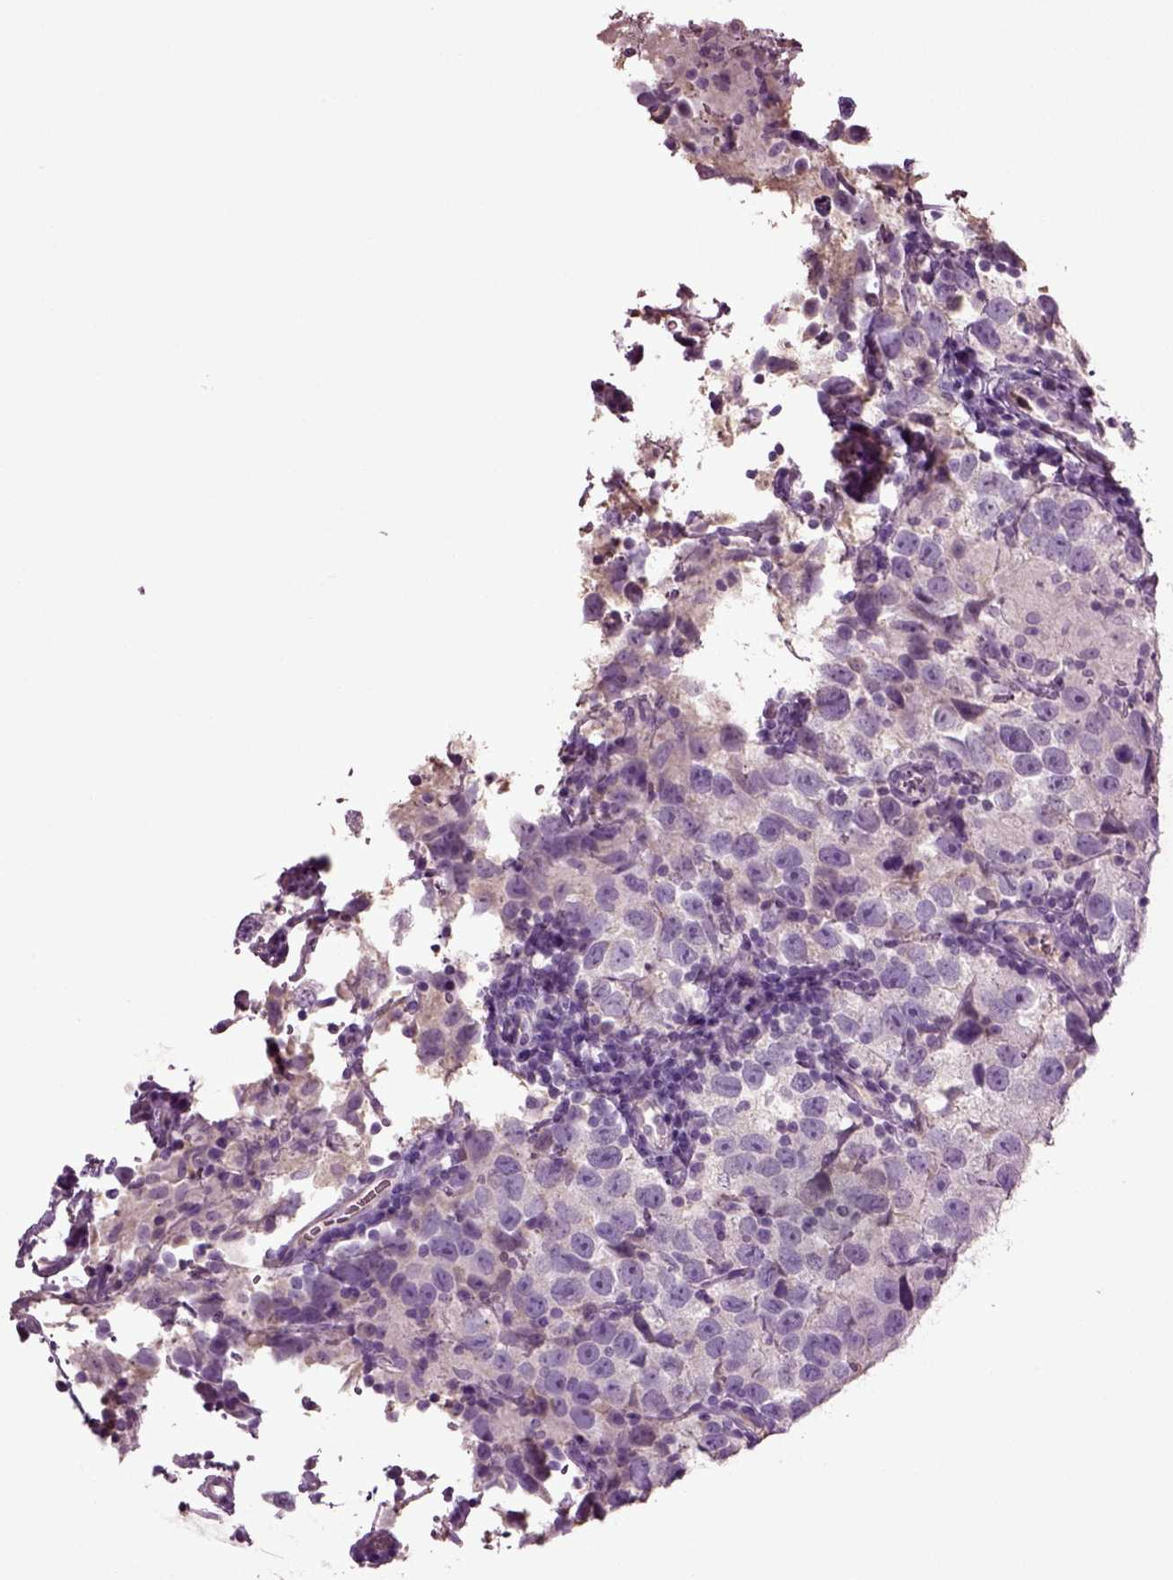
{"staining": {"intensity": "negative", "quantity": "none", "location": "none"}, "tissue": "testis cancer", "cell_type": "Tumor cells", "image_type": "cancer", "snomed": [{"axis": "morphology", "description": "Seminoma, NOS"}, {"axis": "topography", "description": "Testis"}], "caption": "Tumor cells show no significant expression in testis seminoma.", "gene": "DEFB118", "patient": {"sex": "male", "age": 26}}